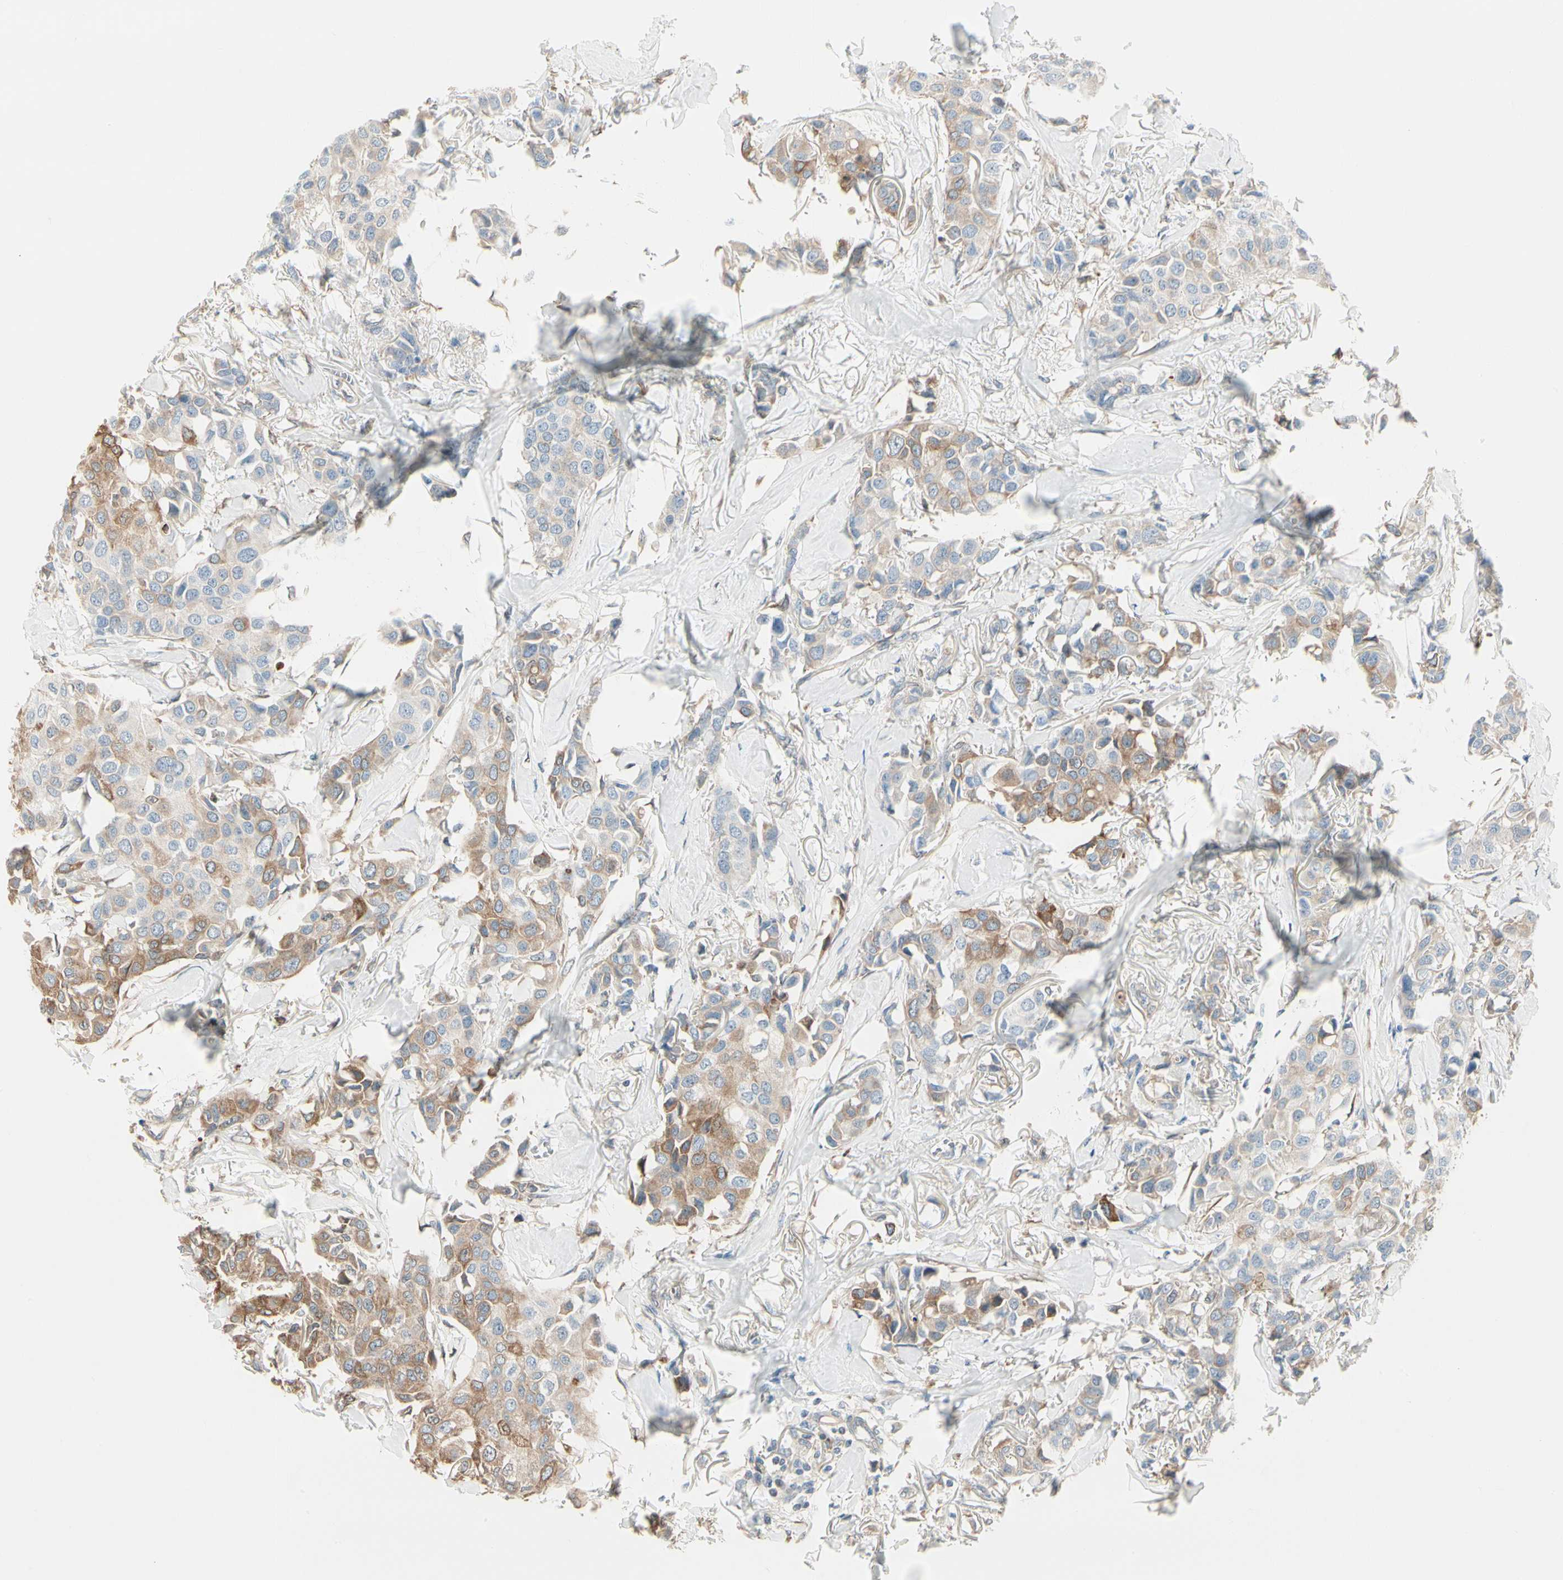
{"staining": {"intensity": "moderate", "quantity": ">75%", "location": "cytoplasmic/membranous"}, "tissue": "breast cancer", "cell_type": "Tumor cells", "image_type": "cancer", "snomed": [{"axis": "morphology", "description": "Duct carcinoma"}, {"axis": "topography", "description": "Breast"}], "caption": "Moderate cytoplasmic/membranous protein expression is seen in approximately >75% of tumor cells in breast cancer.", "gene": "NUCB2", "patient": {"sex": "female", "age": 80}}